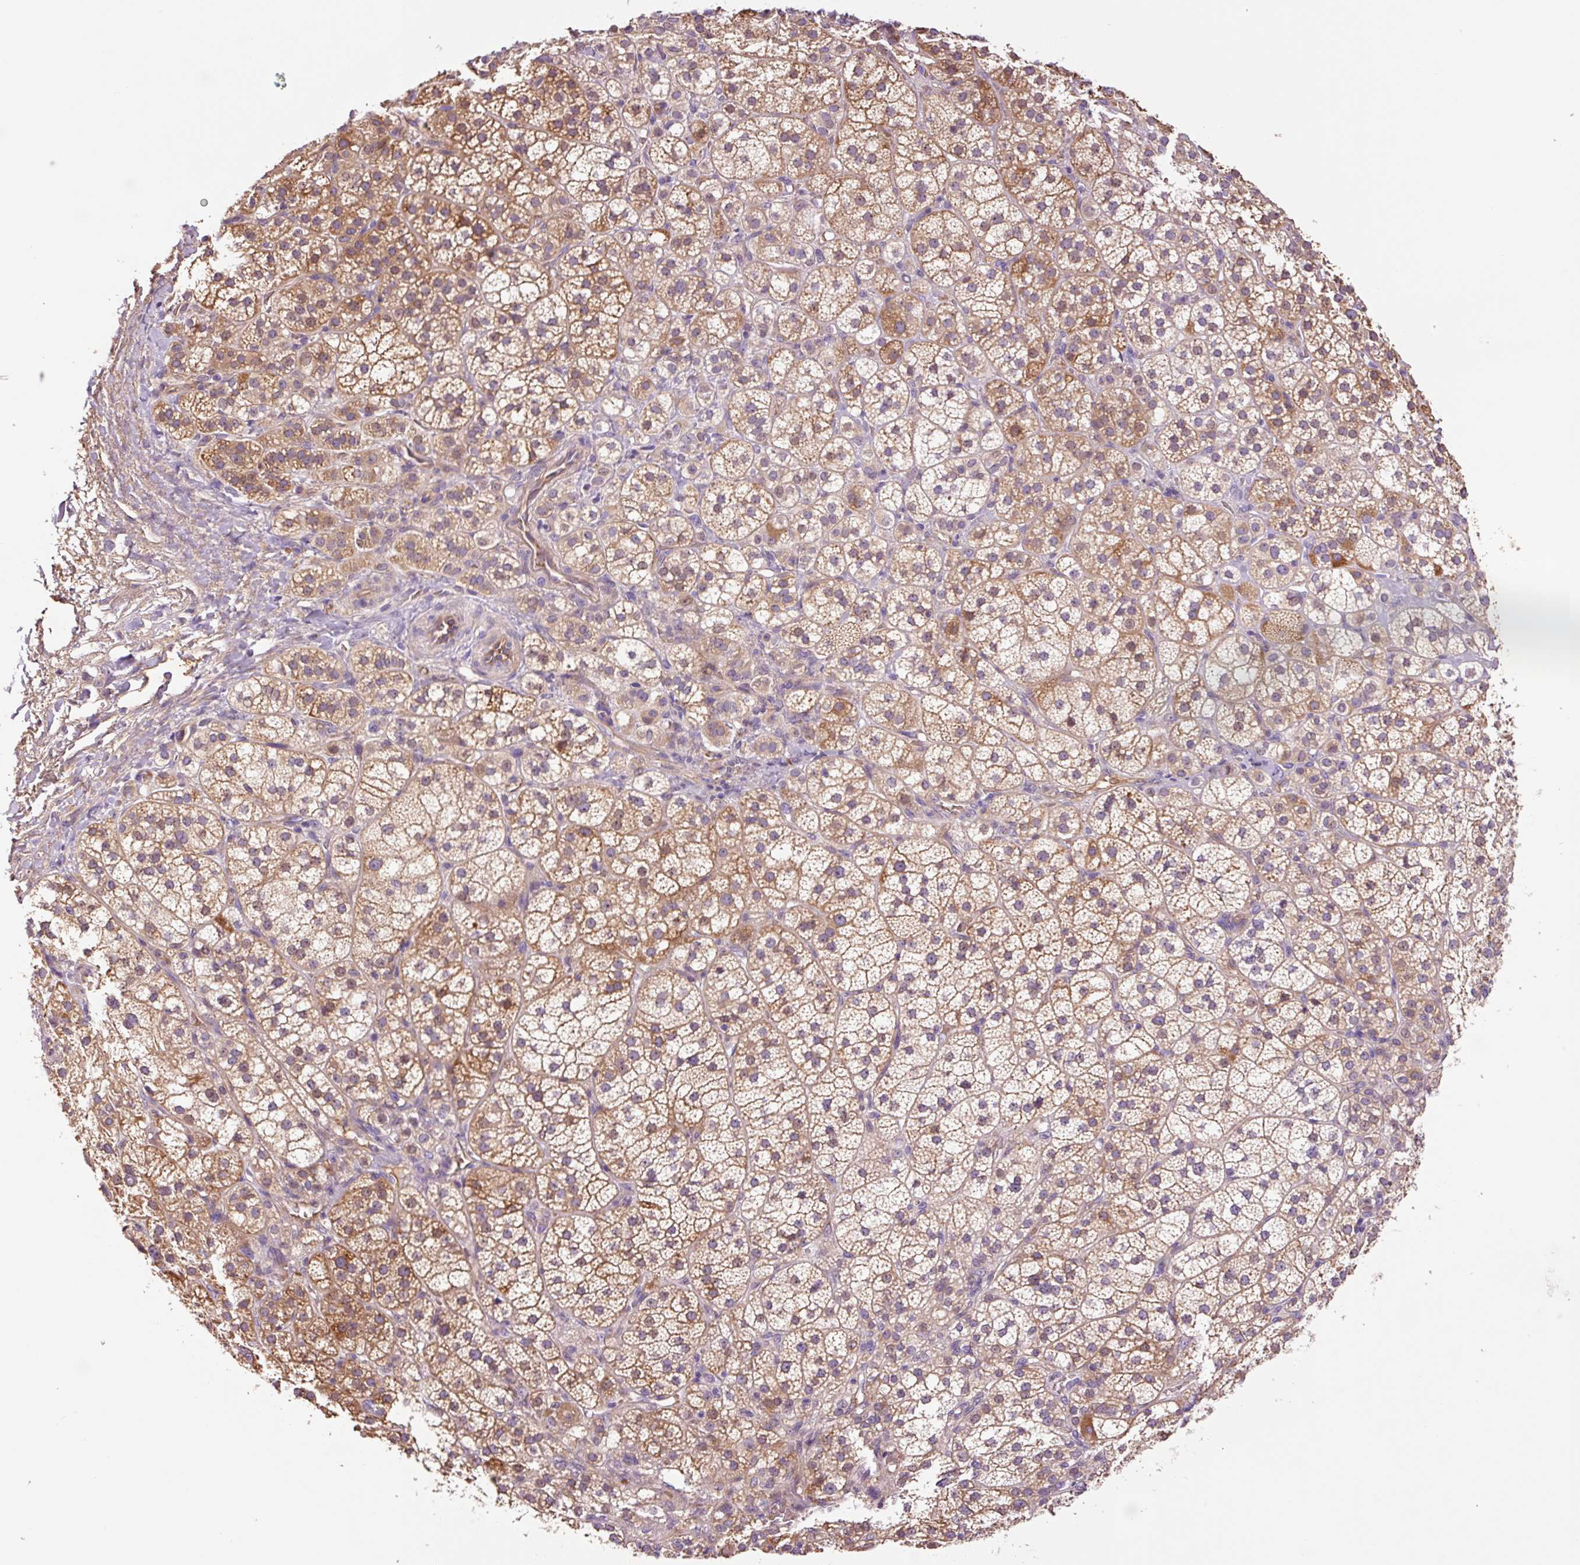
{"staining": {"intensity": "moderate", "quantity": ">75%", "location": "cytoplasmic/membranous"}, "tissue": "adrenal gland", "cell_type": "Glandular cells", "image_type": "normal", "snomed": [{"axis": "morphology", "description": "Normal tissue, NOS"}, {"axis": "topography", "description": "Adrenal gland"}], "caption": "The image displays immunohistochemical staining of benign adrenal gland. There is moderate cytoplasmic/membranous positivity is seen in about >75% of glandular cells.", "gene": "TMEM235", "patient": {"sex": "female", "age": 60}}